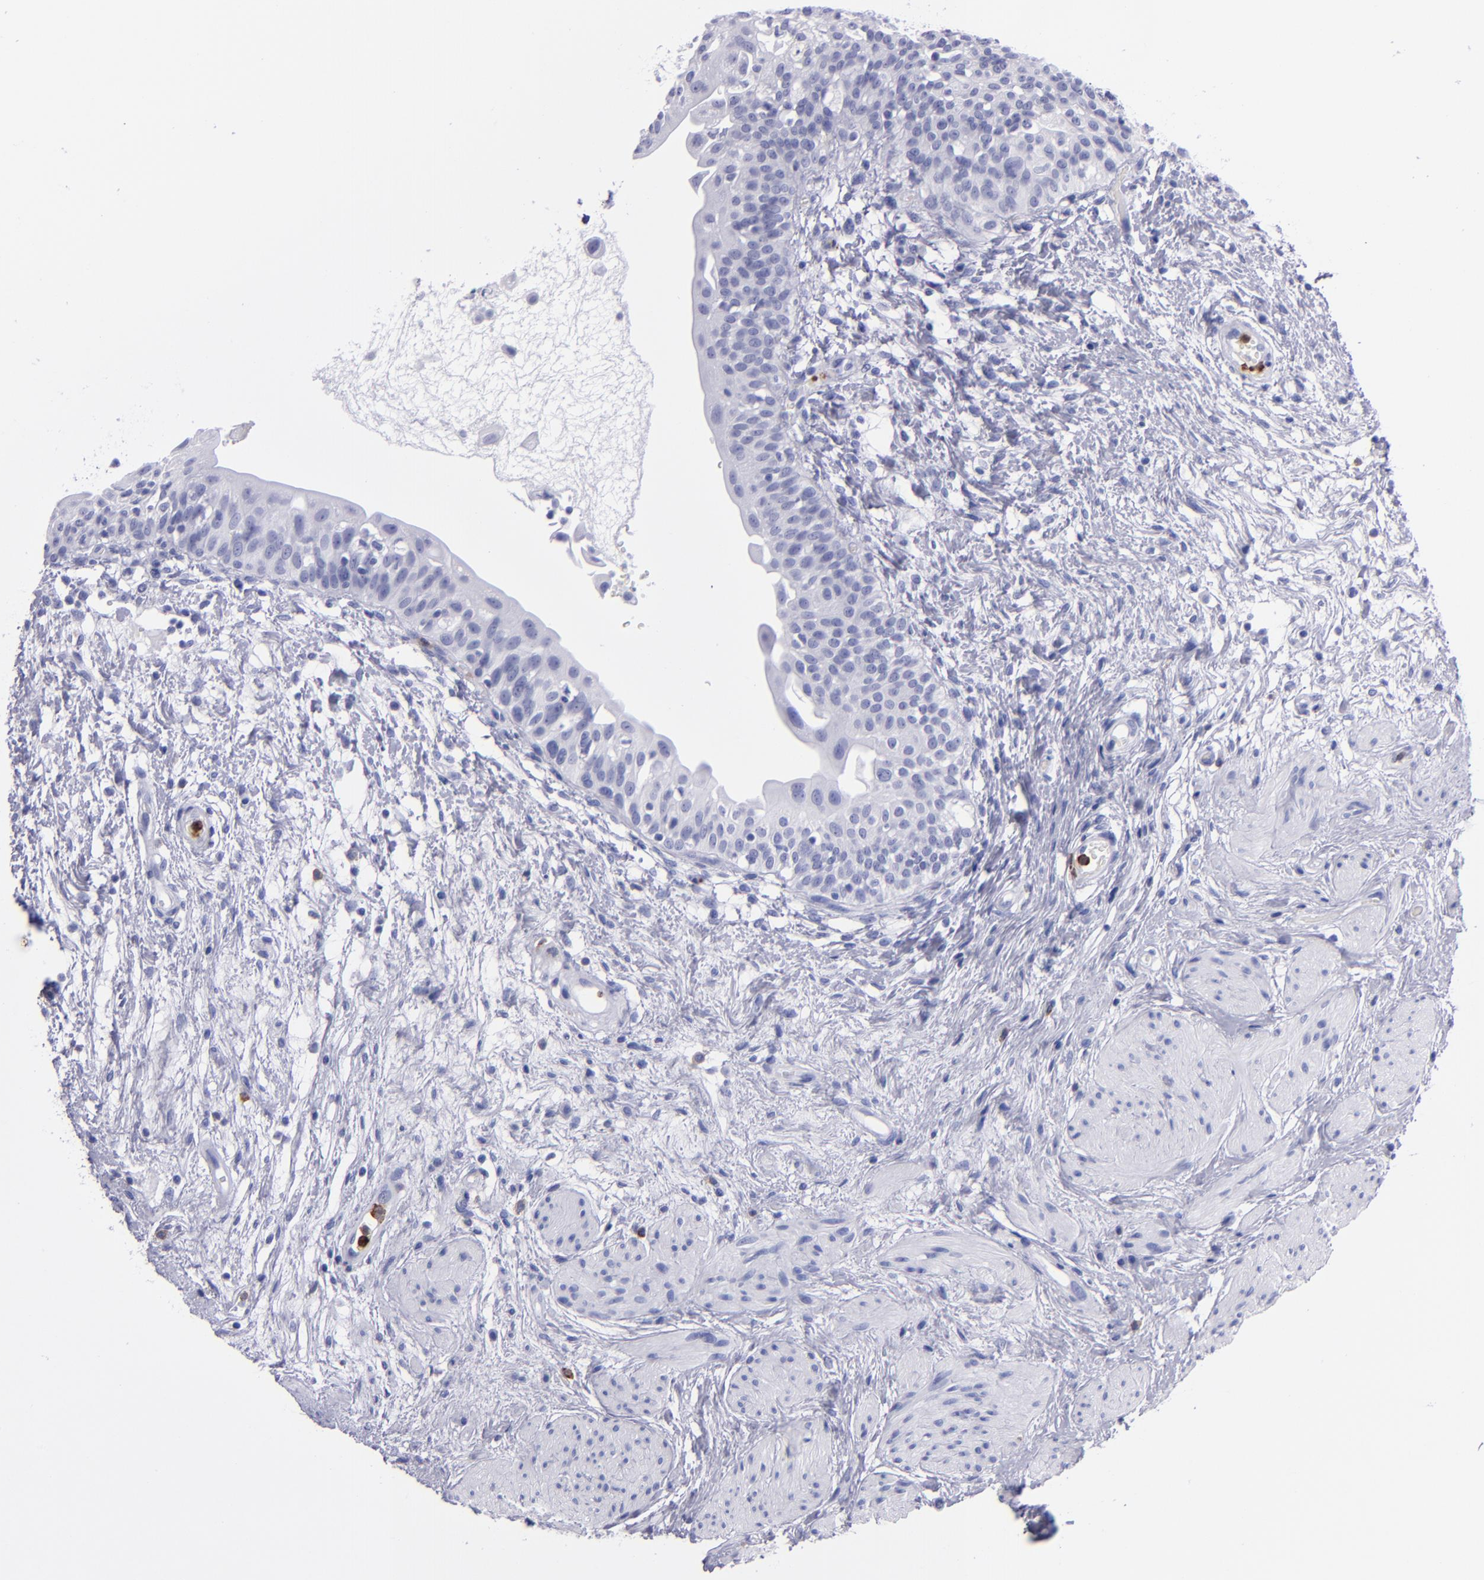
{"staining": {"intensity": "negative", "quantity": "none", "location": "none"}, "tissue": "urinary bladder", "cell_type": "Urothelial cells", "image_type": "normal", "snomed": [{"axis": "morphology", "description": "Normal tissue, NOS"}, {"axis": "topography", "description": "Urinary bladder"}], "caption": "Micrograph shows no protein staining in urothelial cells of normal urinary bladder.", "gene": "CR1", "patient": {"sex": "female", "age": 55}}